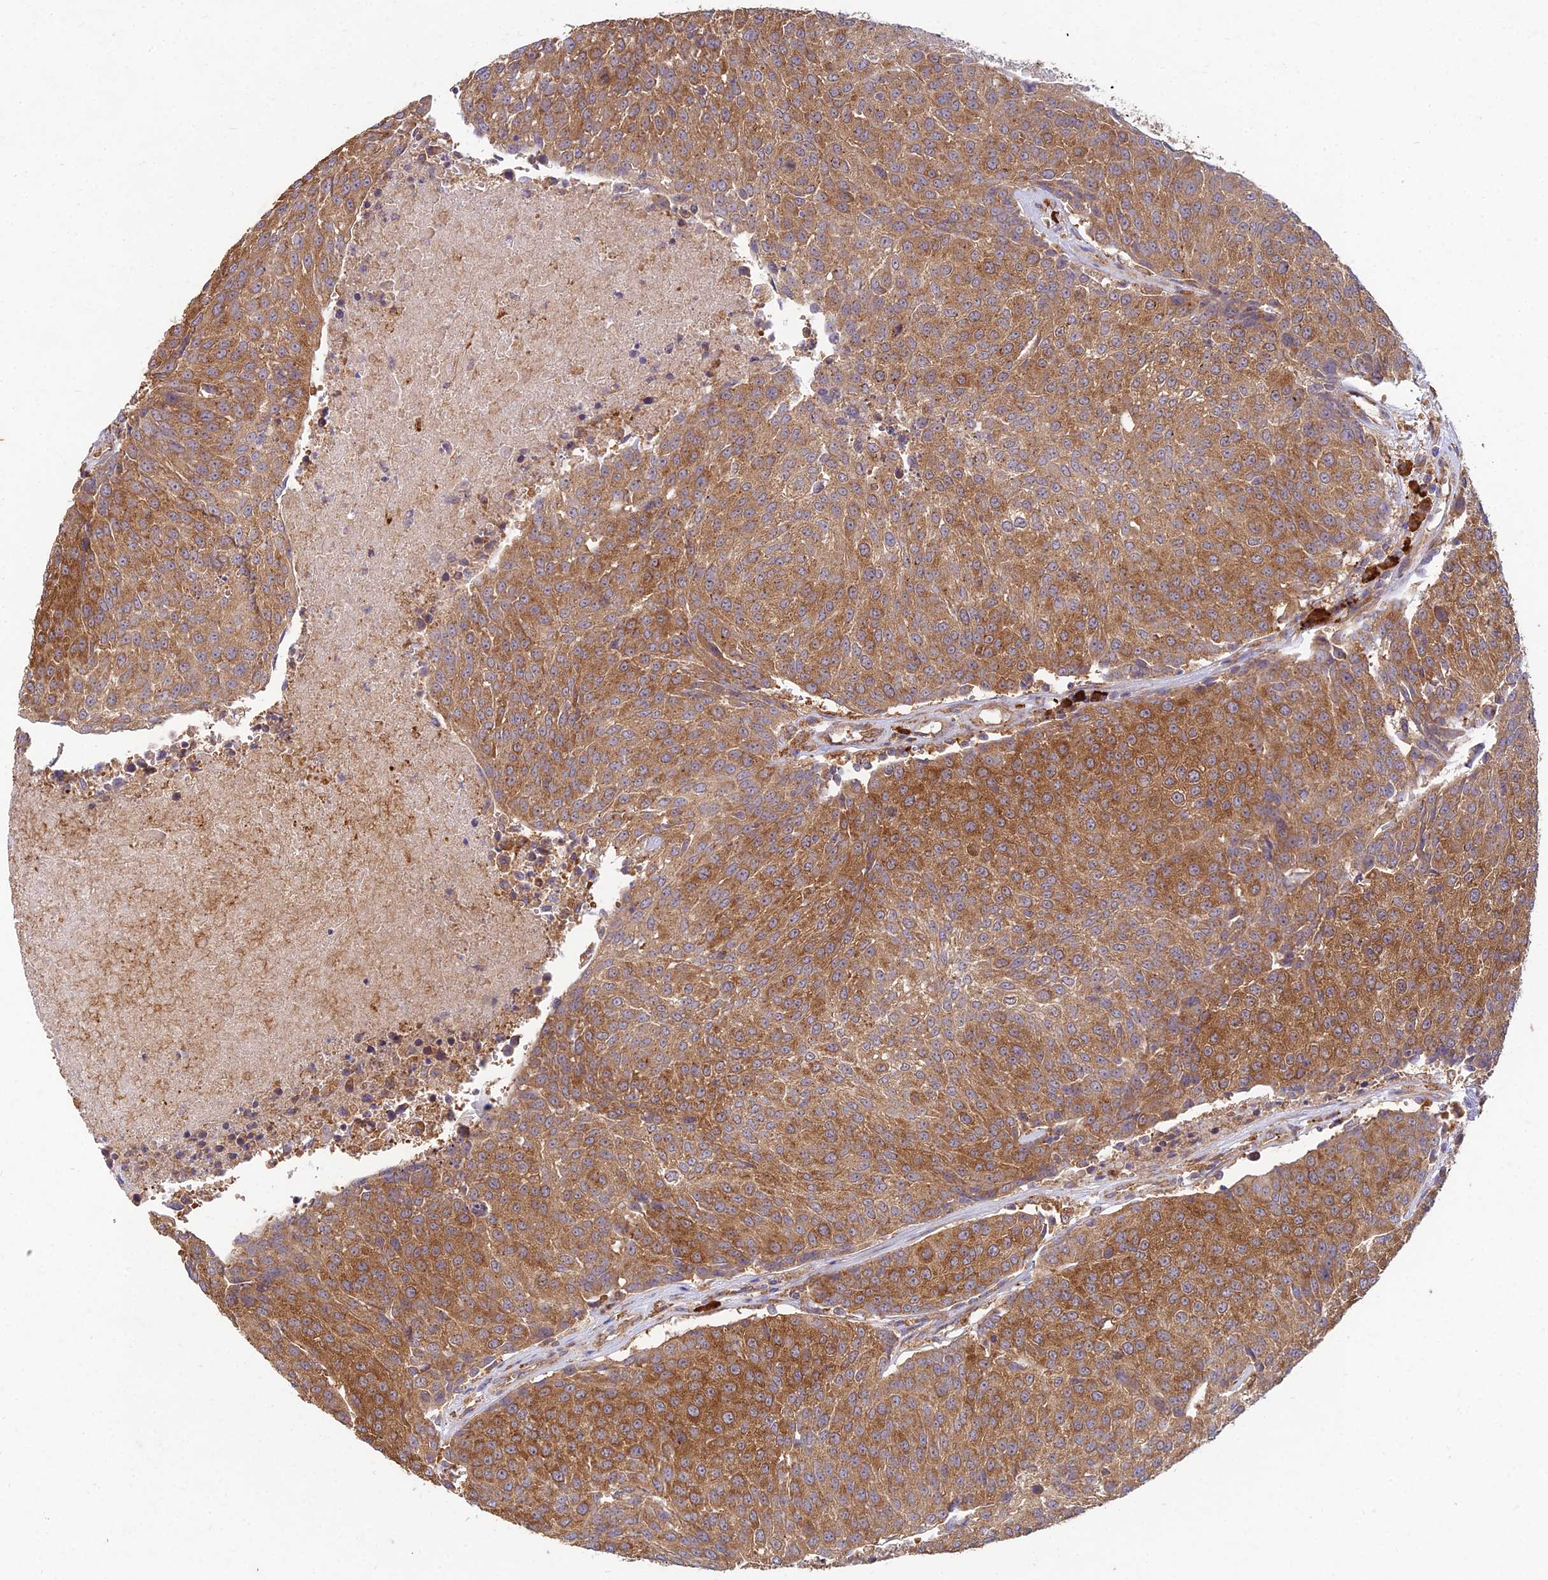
{"staining": {"intensity": "moderate", "quantity": ">75%", "location": "cytoplasmic/membranous"}, "tissue": "urothelial cancer", "cell_type": "Tumor cells", "image_type": "cancer", "snomed": [{"axis": "morphology", "description": "Urothelial carcinoma, High grade"}, {"axis": "topography", "description": "Urinary bladder"}], "caption": "This is a micrograph of immunohistochemistry staining of high-grade urothelial carcinoma, which shows moderate expression in the cytoplasmic/membranous of tumor cells.", "gene": "NXNL2", "patient": {"sex": "female", "age": 85}}